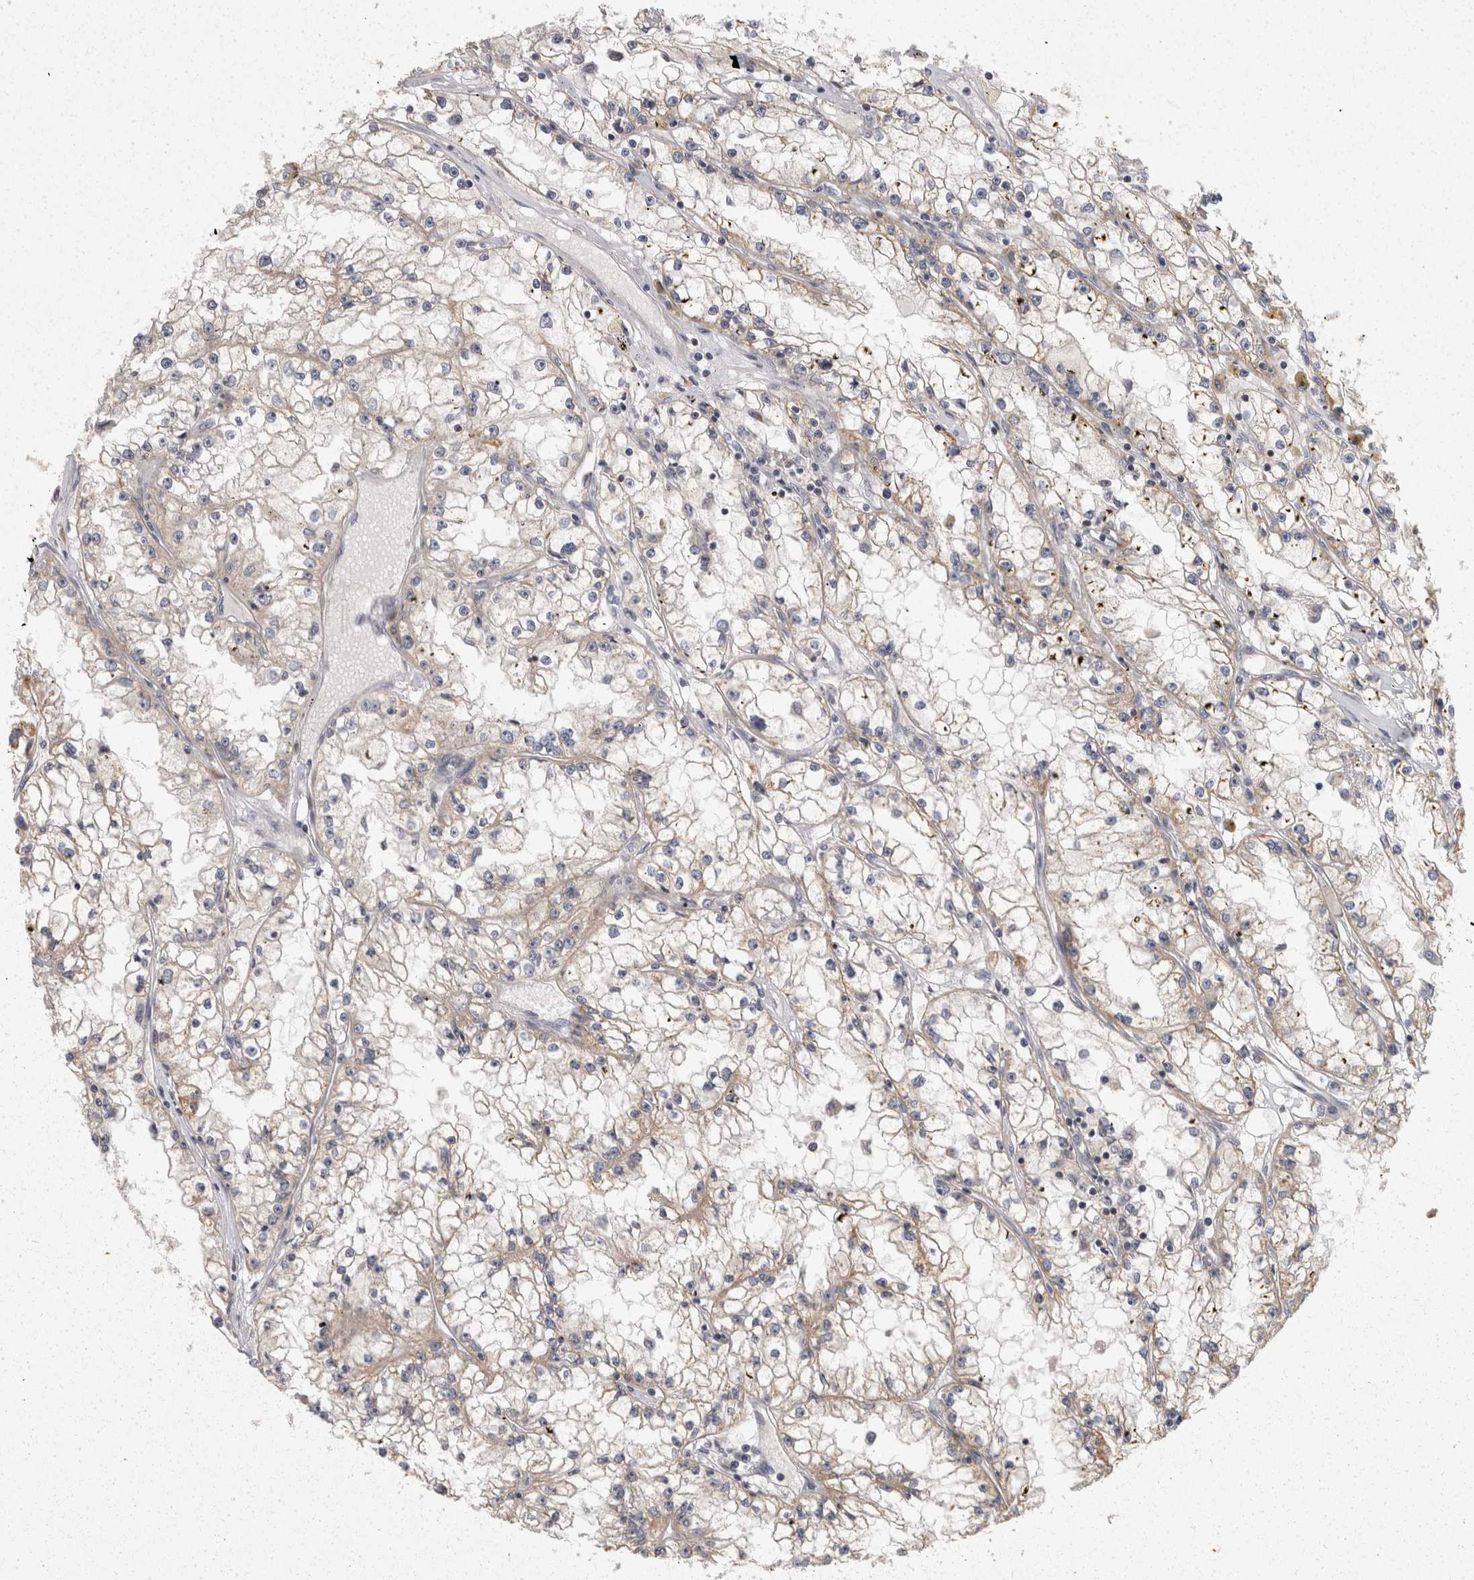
{"staining": {"intensity": "moderate", "quantity": "25%-75%", "location": "cytoplasmic/membranous"}, "tissue": "renal cancer", "cell_type": "Tumor cells", "image_type": "cancer", "snomed": [{"axis": "morphology", "description": "Adenocarcinoma, NOS"}, {"axis": "topography", "description": "Kidney"}], "caption": "Immunohistochemical staining of human adenocarcinoma (renal) displays medium levels of moderate cytoplasmic/membranous expression in approximately 25%-75% of tumor cells.", "gene": "ACAT2", "patient": {"sex": "male", "age": 56}}